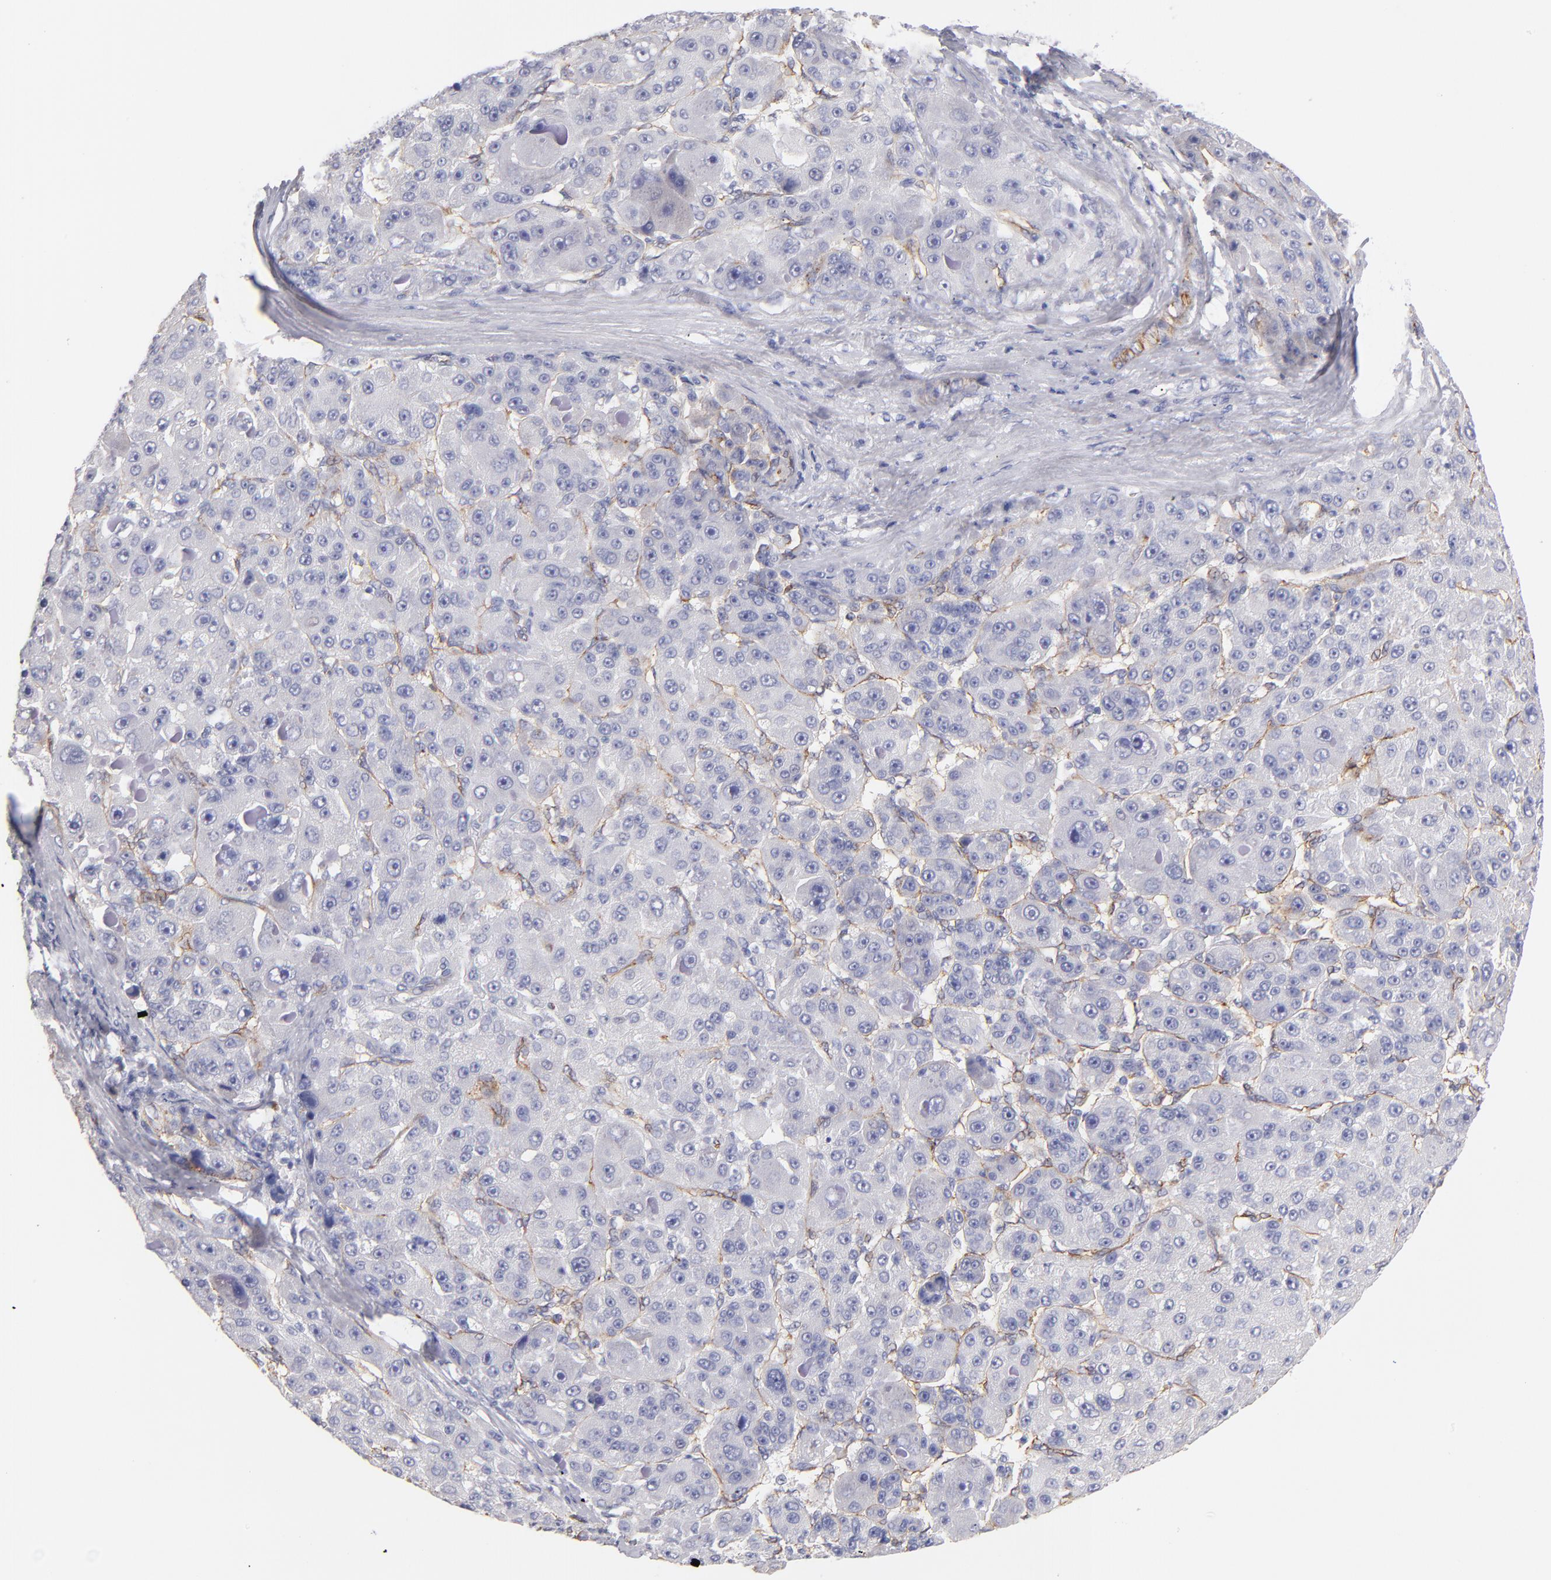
{"staining": {"intensity": "negative", "quantity": "none", "location": "none"}, "tissue": "liver cancer", "cell_type": "Tumor cells", "image_type": "cancer", "snomed": [{"axis": "morphology", "description": "Carcinoma, Hepatocellular, NOS"}, {"axis": "topography", "description": "Liver"}], "caption": "The photomicrograph shows no significant positivity in tumor cells of liver hepatocellular carcinoma.", "gene": "PLVAP", "patient": {"sex": "male", "age": 76}}